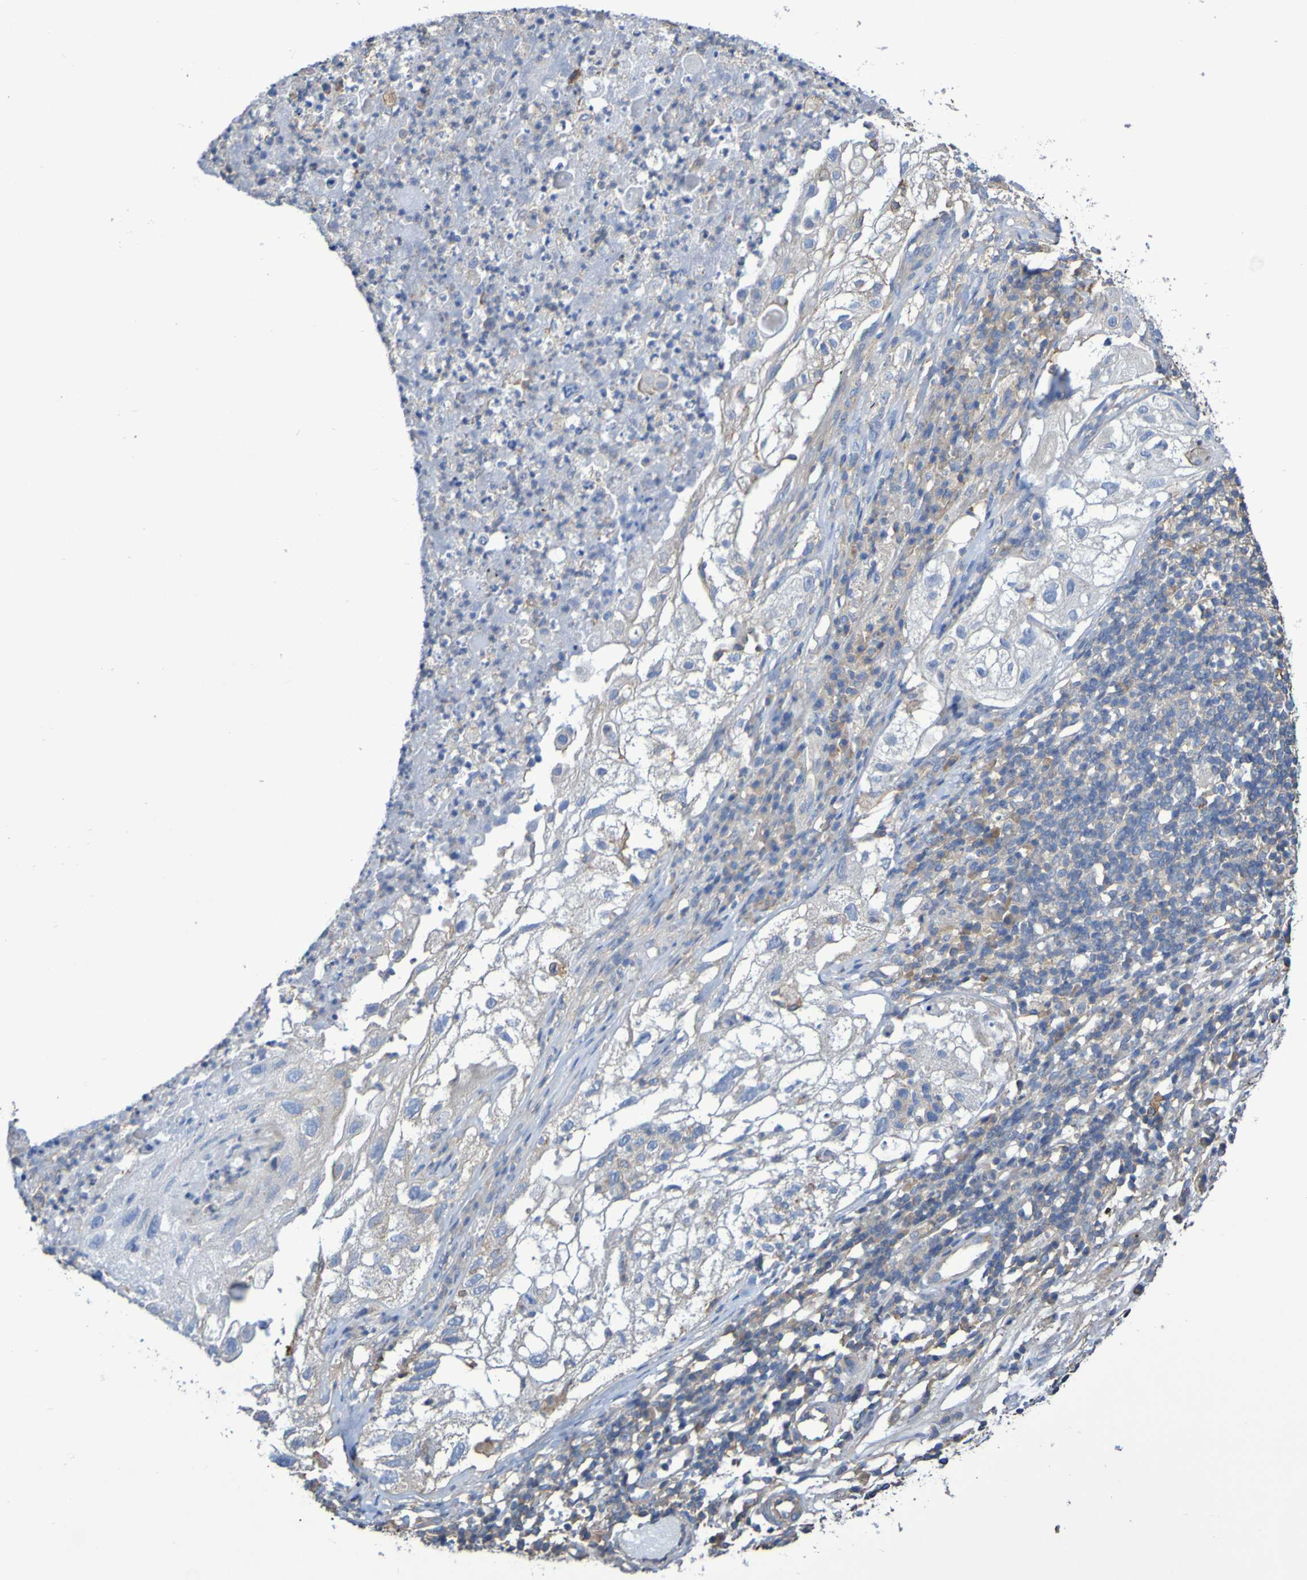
{"staining": {"intensity": "negative", "quantity": "none", "location": "none"}, "tissue": "lung cancer", "cell_type": "Tumor cells", "image_type": "cancer", "snomed": [{"axis": "morphology", "description": "Inflammation, NOS"}, {"axis": "morphology", "description": "Squamous cell carcinoma, NOS"}, {"axis": "topography", "description": "Lymph node"}, {"axis": "topography", "description": "Soft tissue"}, {"axis": "topography", "description": "Lung"}], "caption": "A histopathology image of human squamous cell carcinoma (lung) is negative for staining in tumor cells.", "gene": "SYNJ1", "patient": {"sex": "male", "age": 66}}